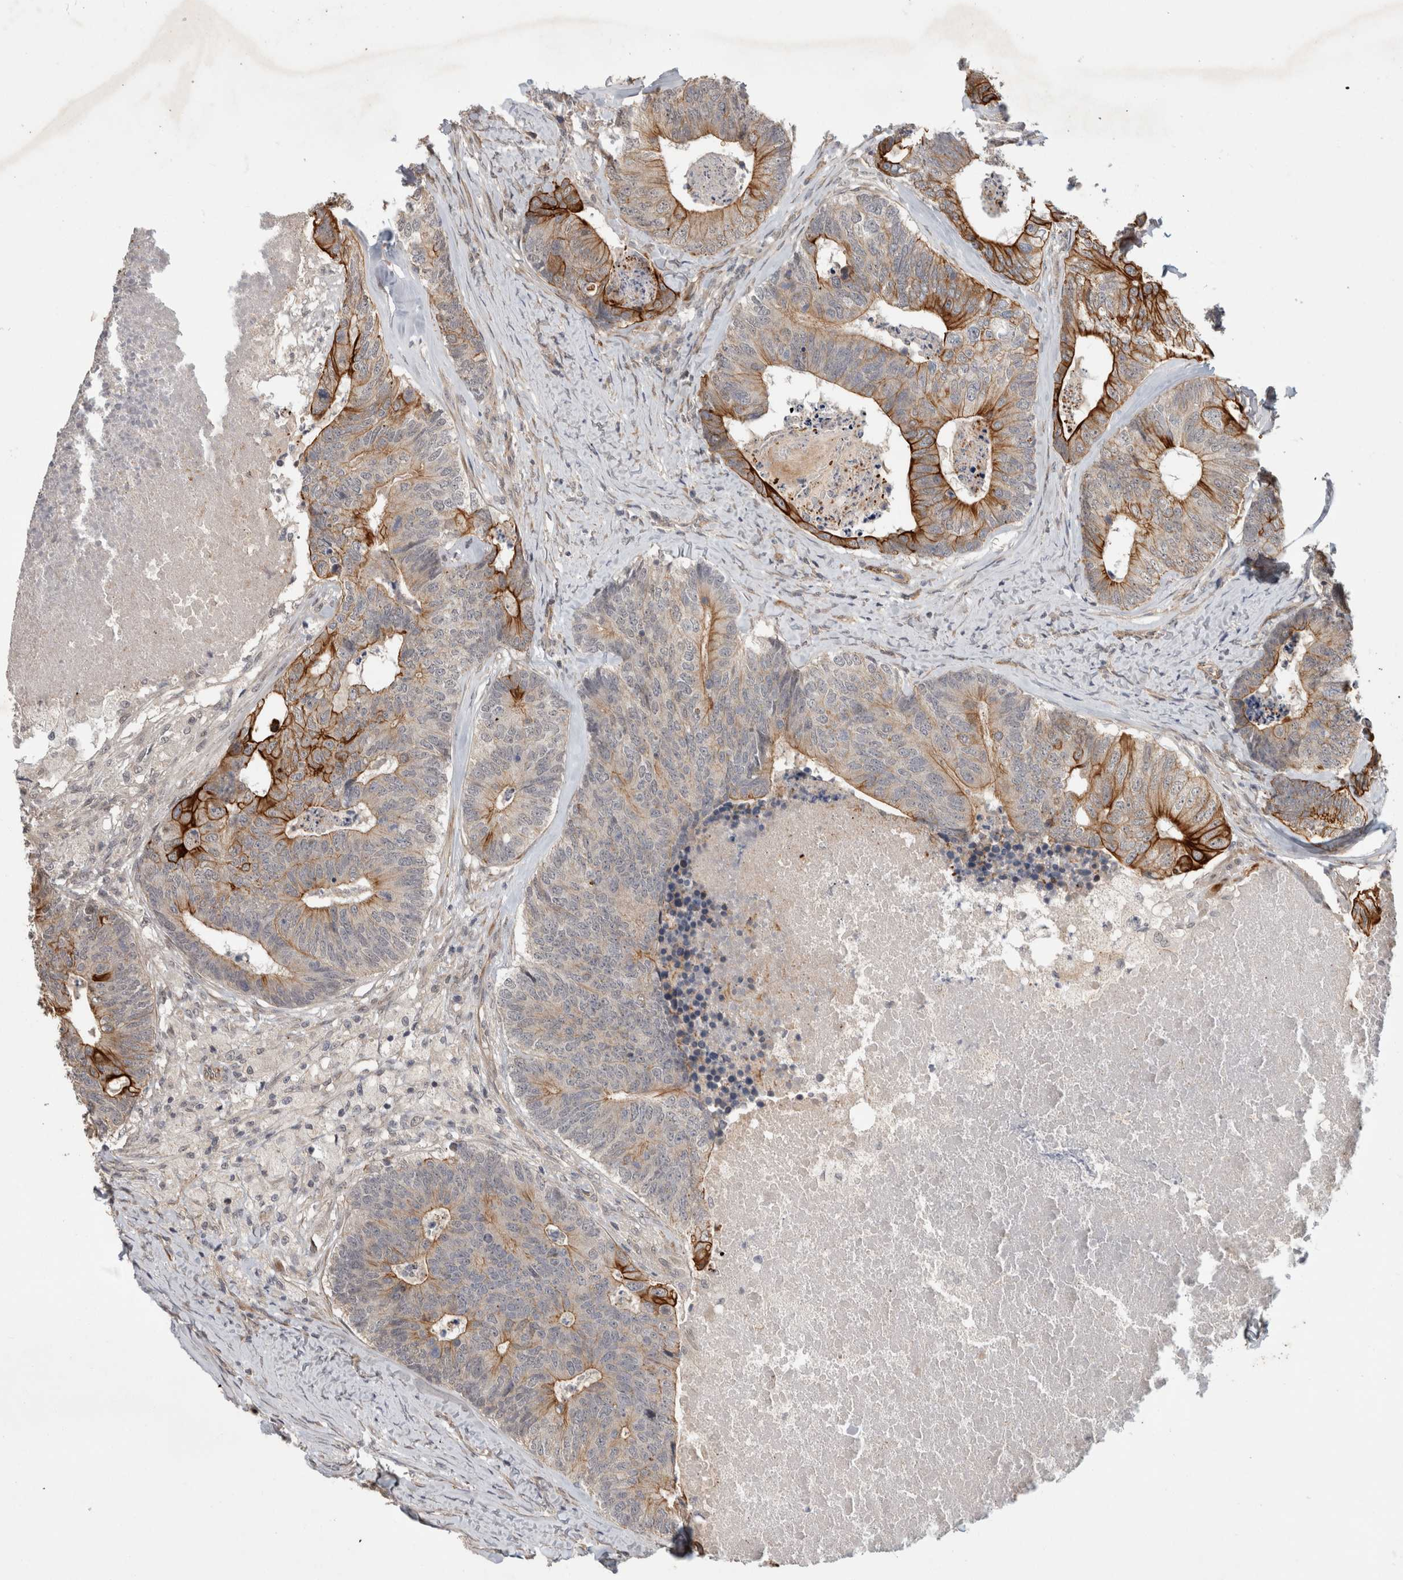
{"staining": {"intensity": "strong", "quantity": "25%-75%", "location": "cytoplasmic/membranous"}, "tissue": "colorectal cancer", "cell_type": "Tumor cells", "image_type": "cancer", "snomed": [{"axis": "morphology", "description": "Adenocarcinoma, NOS"}, {"axis": "topography", "description": "Colon"}], "caption": "Human adenocarcinoma (colorectal) stained with a brown dye reveals strong cytoplasmic/membranous positive positivity in about 25%-75% of tumor cells.", "gene": "CRISPLD1", "patient": {"sex": "female", "age": 67}}